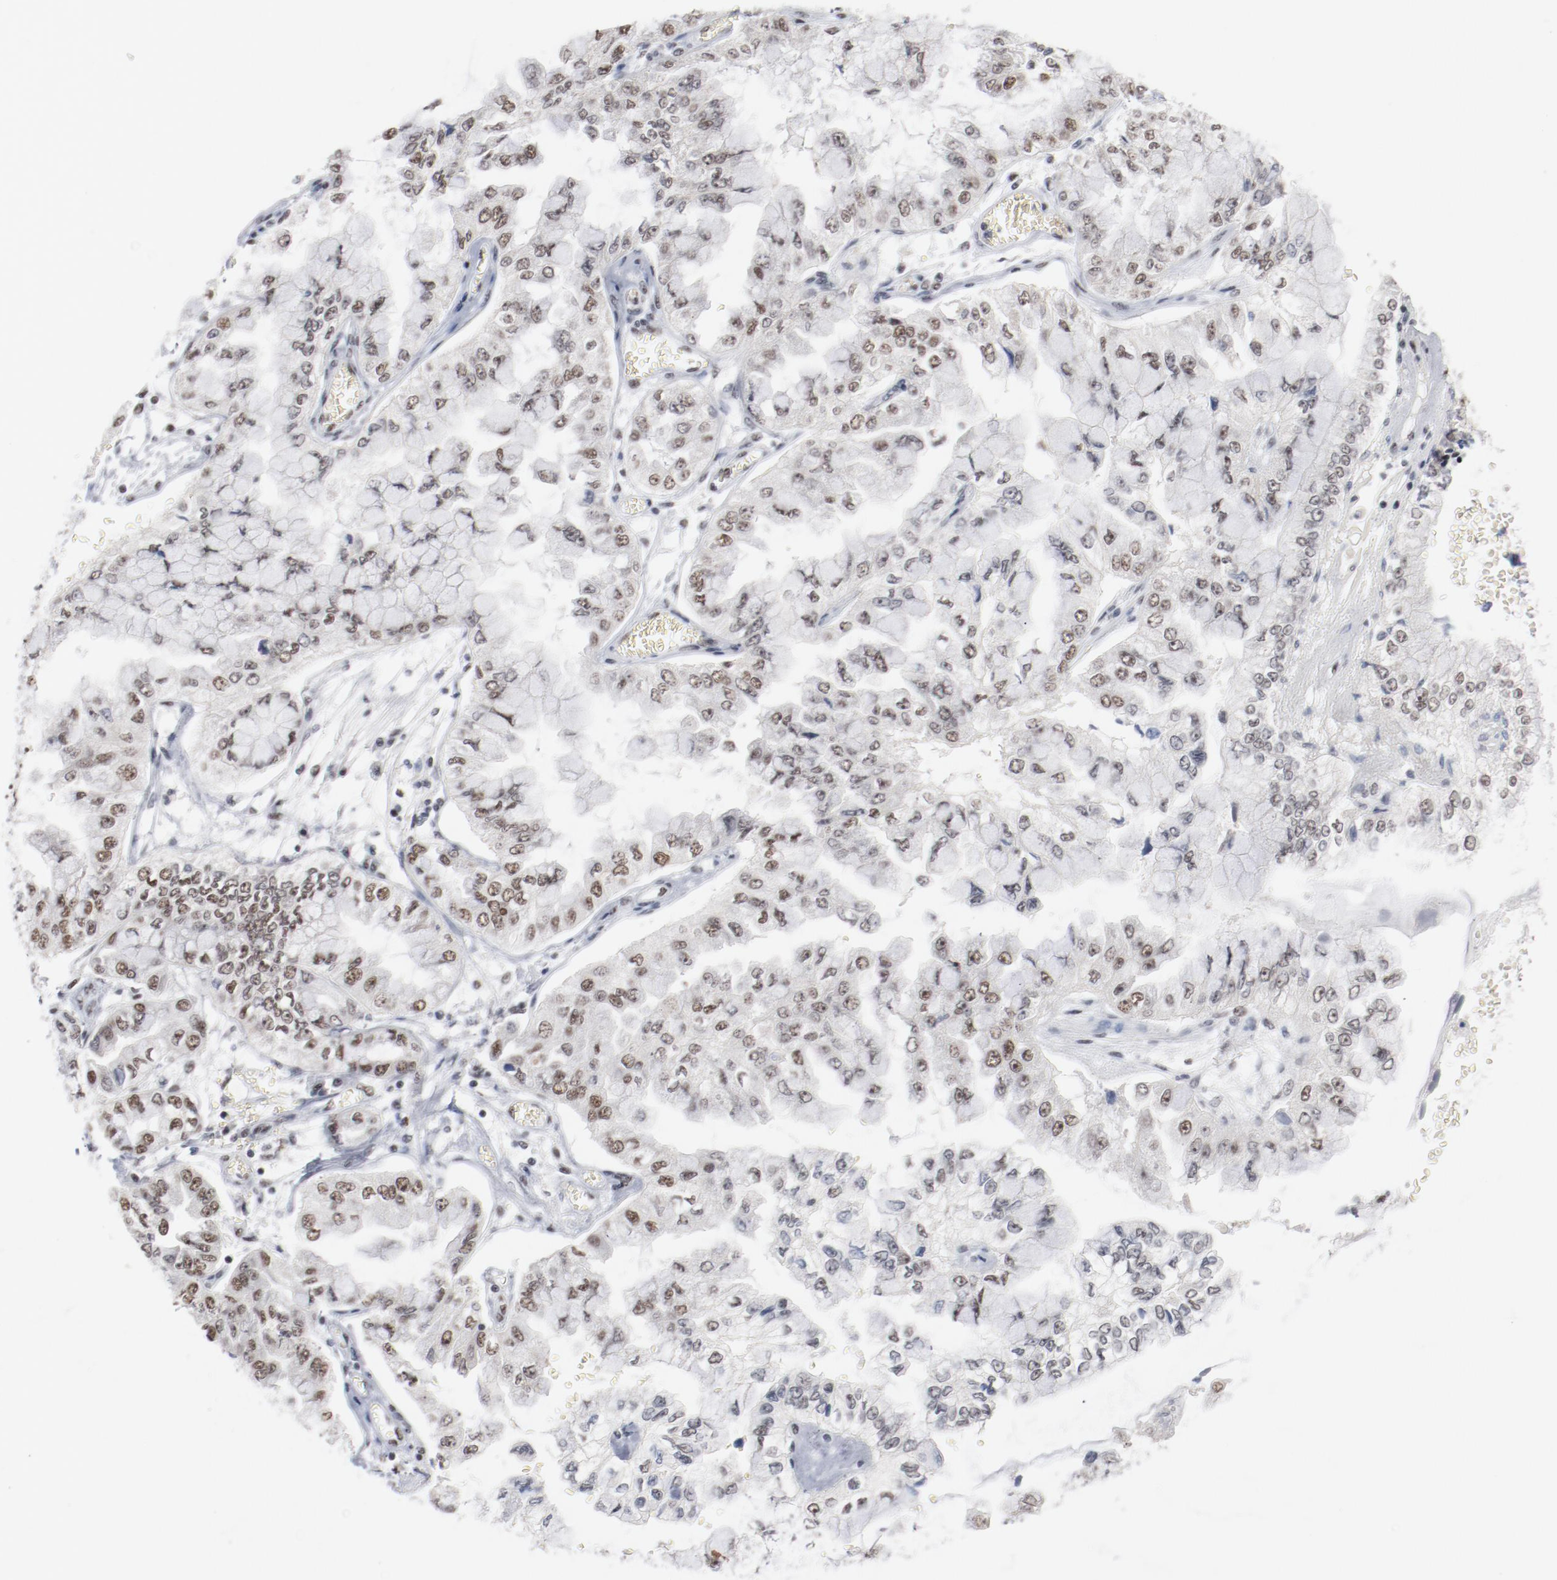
{"staining": {"intensity": "weak", "quantity": "25%-75%", "location": "nuclear"}, "tissue": "liver cancer", "cell_type": "Tumor cells", "image_type": "cancer", "snomed": [{"axis": "morphology", "description": "Cholangiocarcinoma"}, {"axis": "topography", "description": "Liver"}], "caption": "Human liver cholangiocarcinoma stained with a brown dye reveals weak nuclear positive positivity in approximately 25%-75% of tumor cells.", "gene": "BUB3", "patient": {"sex": "female", "age": 79}}